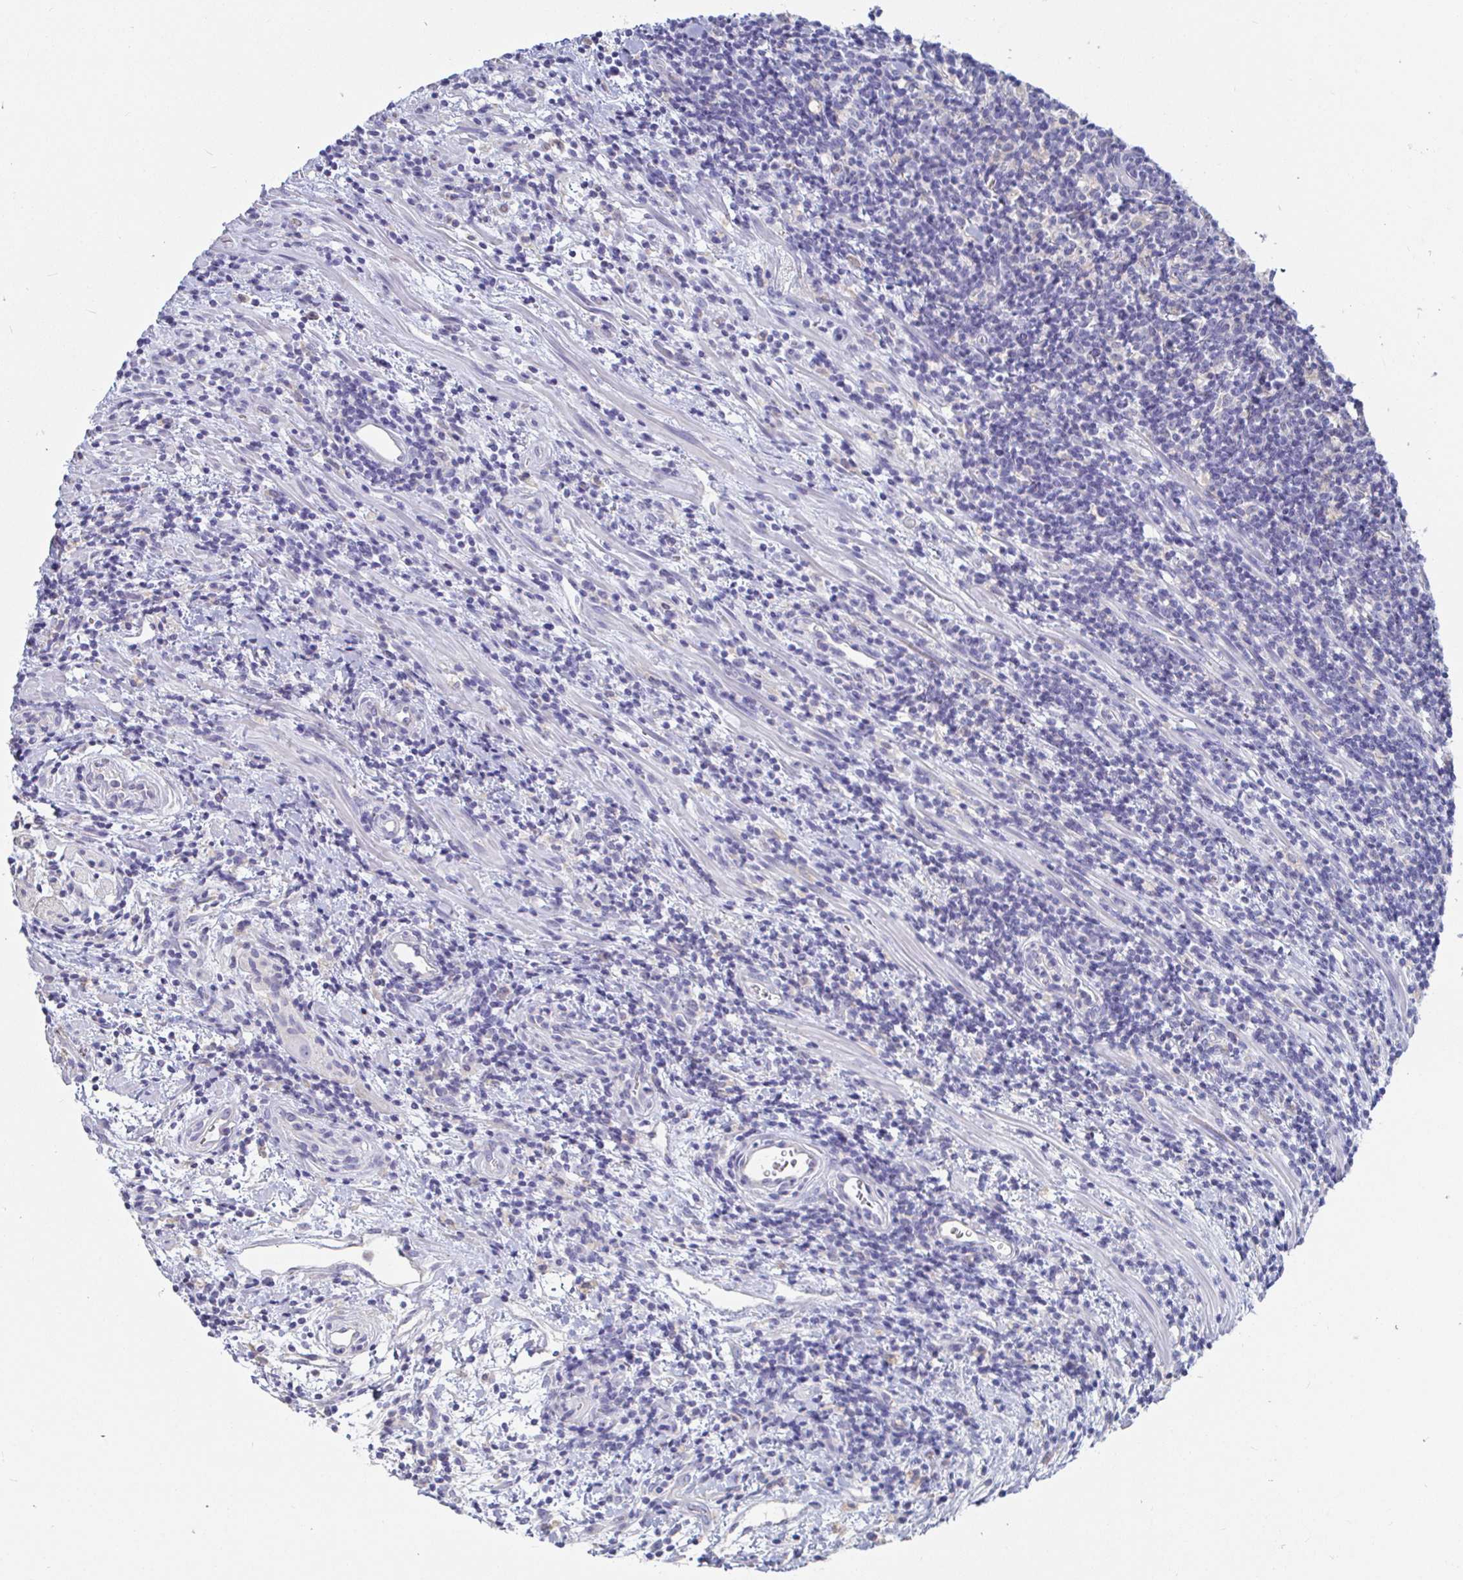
{"staining": {"intensity": "negative", "quantity": "none", "location": "none"}, "tissue": "lymphoma", "cell_type": "Tumor cells", "image_type": "cancer", "snomed": [{"axis": "morphology", "description": "Malignant lymphoma, non-Hodgkin's type, High grade"}, {"axis": "topography", "description": "Small intestine"}], "caption": "Tumor cells are negative for brown protein staining in malignant lymphoma, non-Hodgkin's type (high-grade). (Immunohistochemistry, brightfield microscopy, high magnification).", "gene": "PDE6B", "patient": {"sex": "female", "age": 56}}